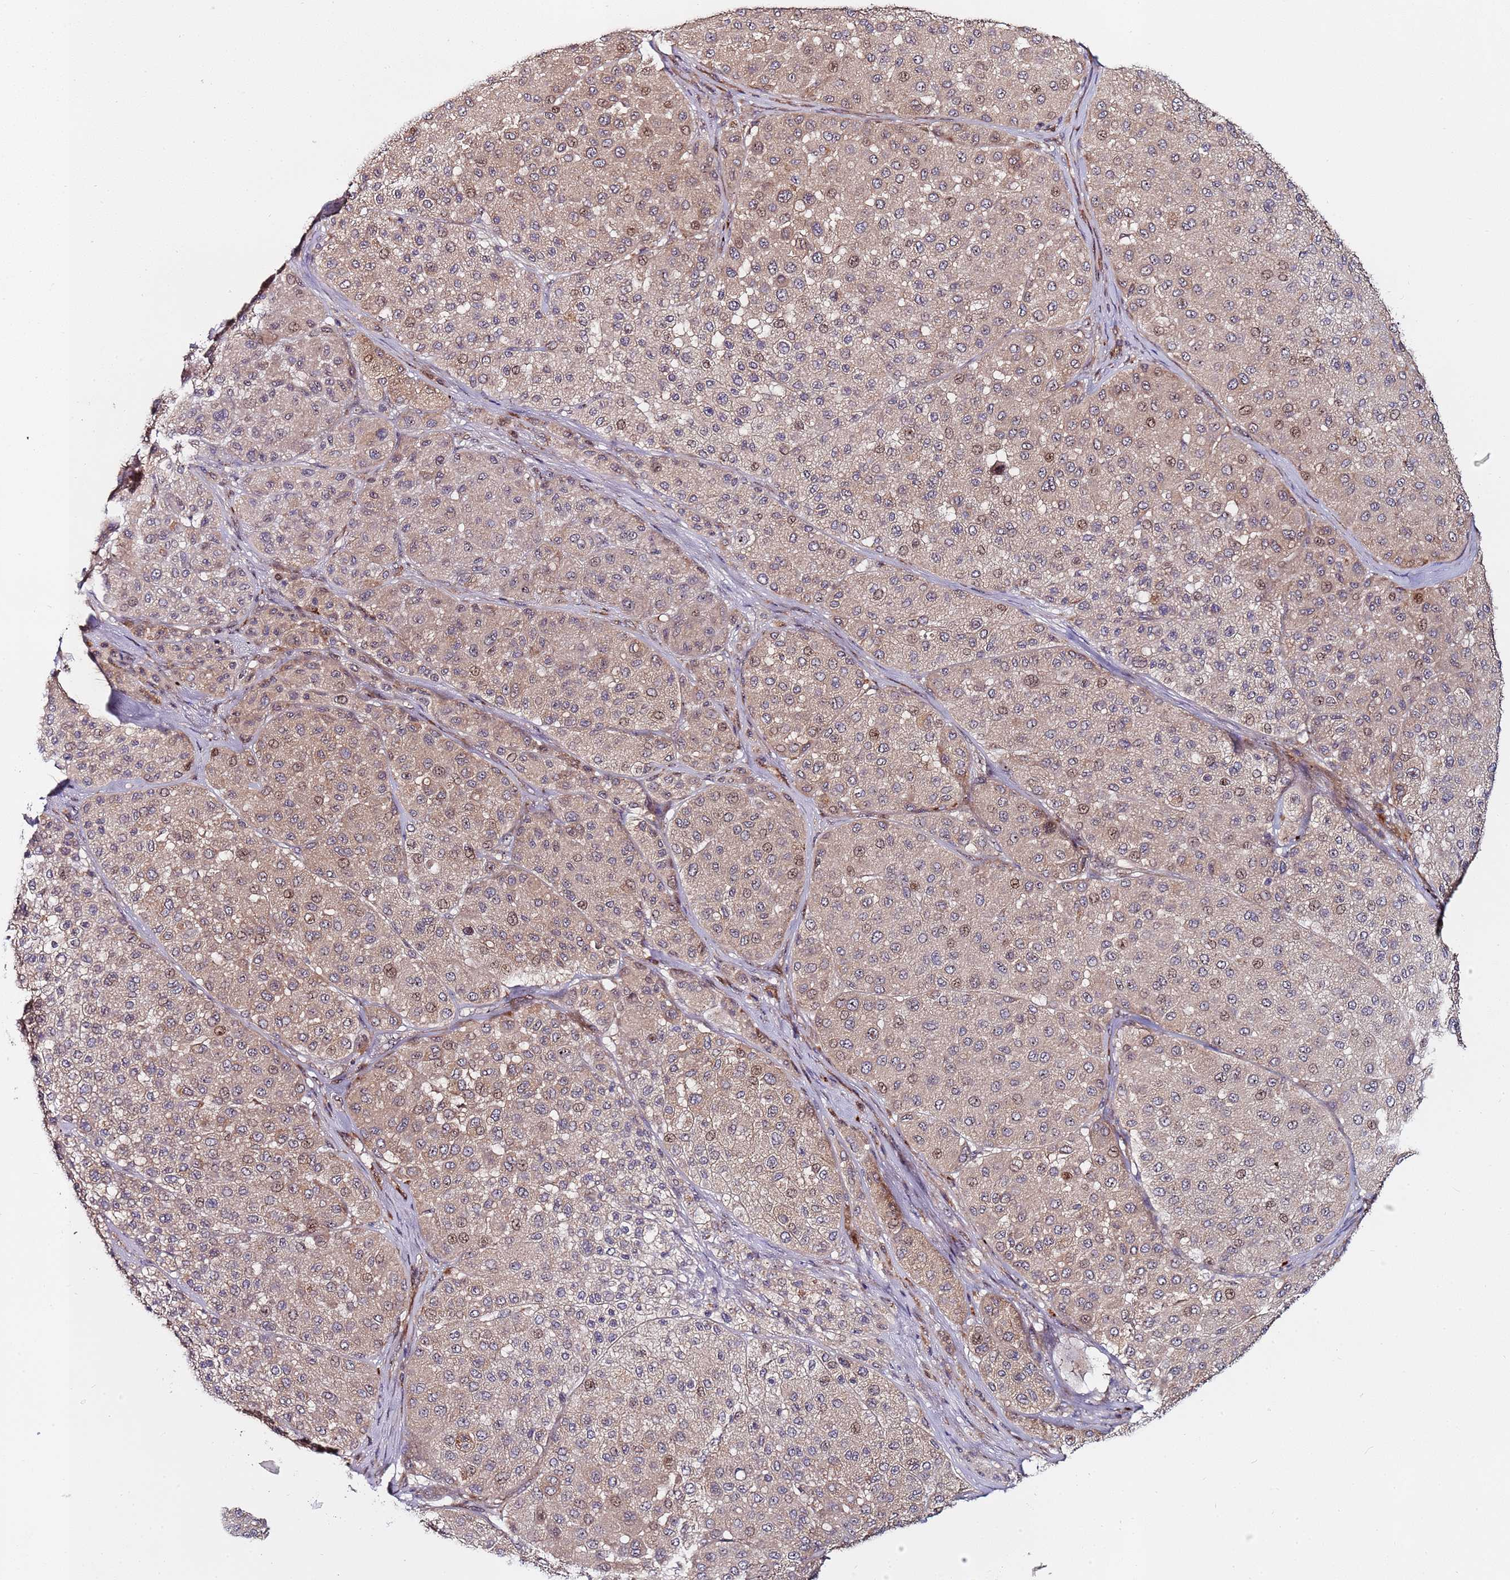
{"staining": {"intensity": "weak", "quantity": ">75%", "location": "cytoplasmic/membranous,nuclear"}, "tissue": "melanoma", "cell_type": "Tumor cells", "image_type": "cancer", "snomed": [{"axis": "morphology", "description": "Malignant melanoma, Metastatic site"}, {"axis": "topography", "description": "Smooth muscle"}], "caption": "The histopathology image demonstrates staining of melanoma, revealing weak cytoplasmic/membranous and nuclear protein positivity (brown color) within tumor cells.", "gene": "KRI1", "patient": {"sex": "male", "age": 41}}